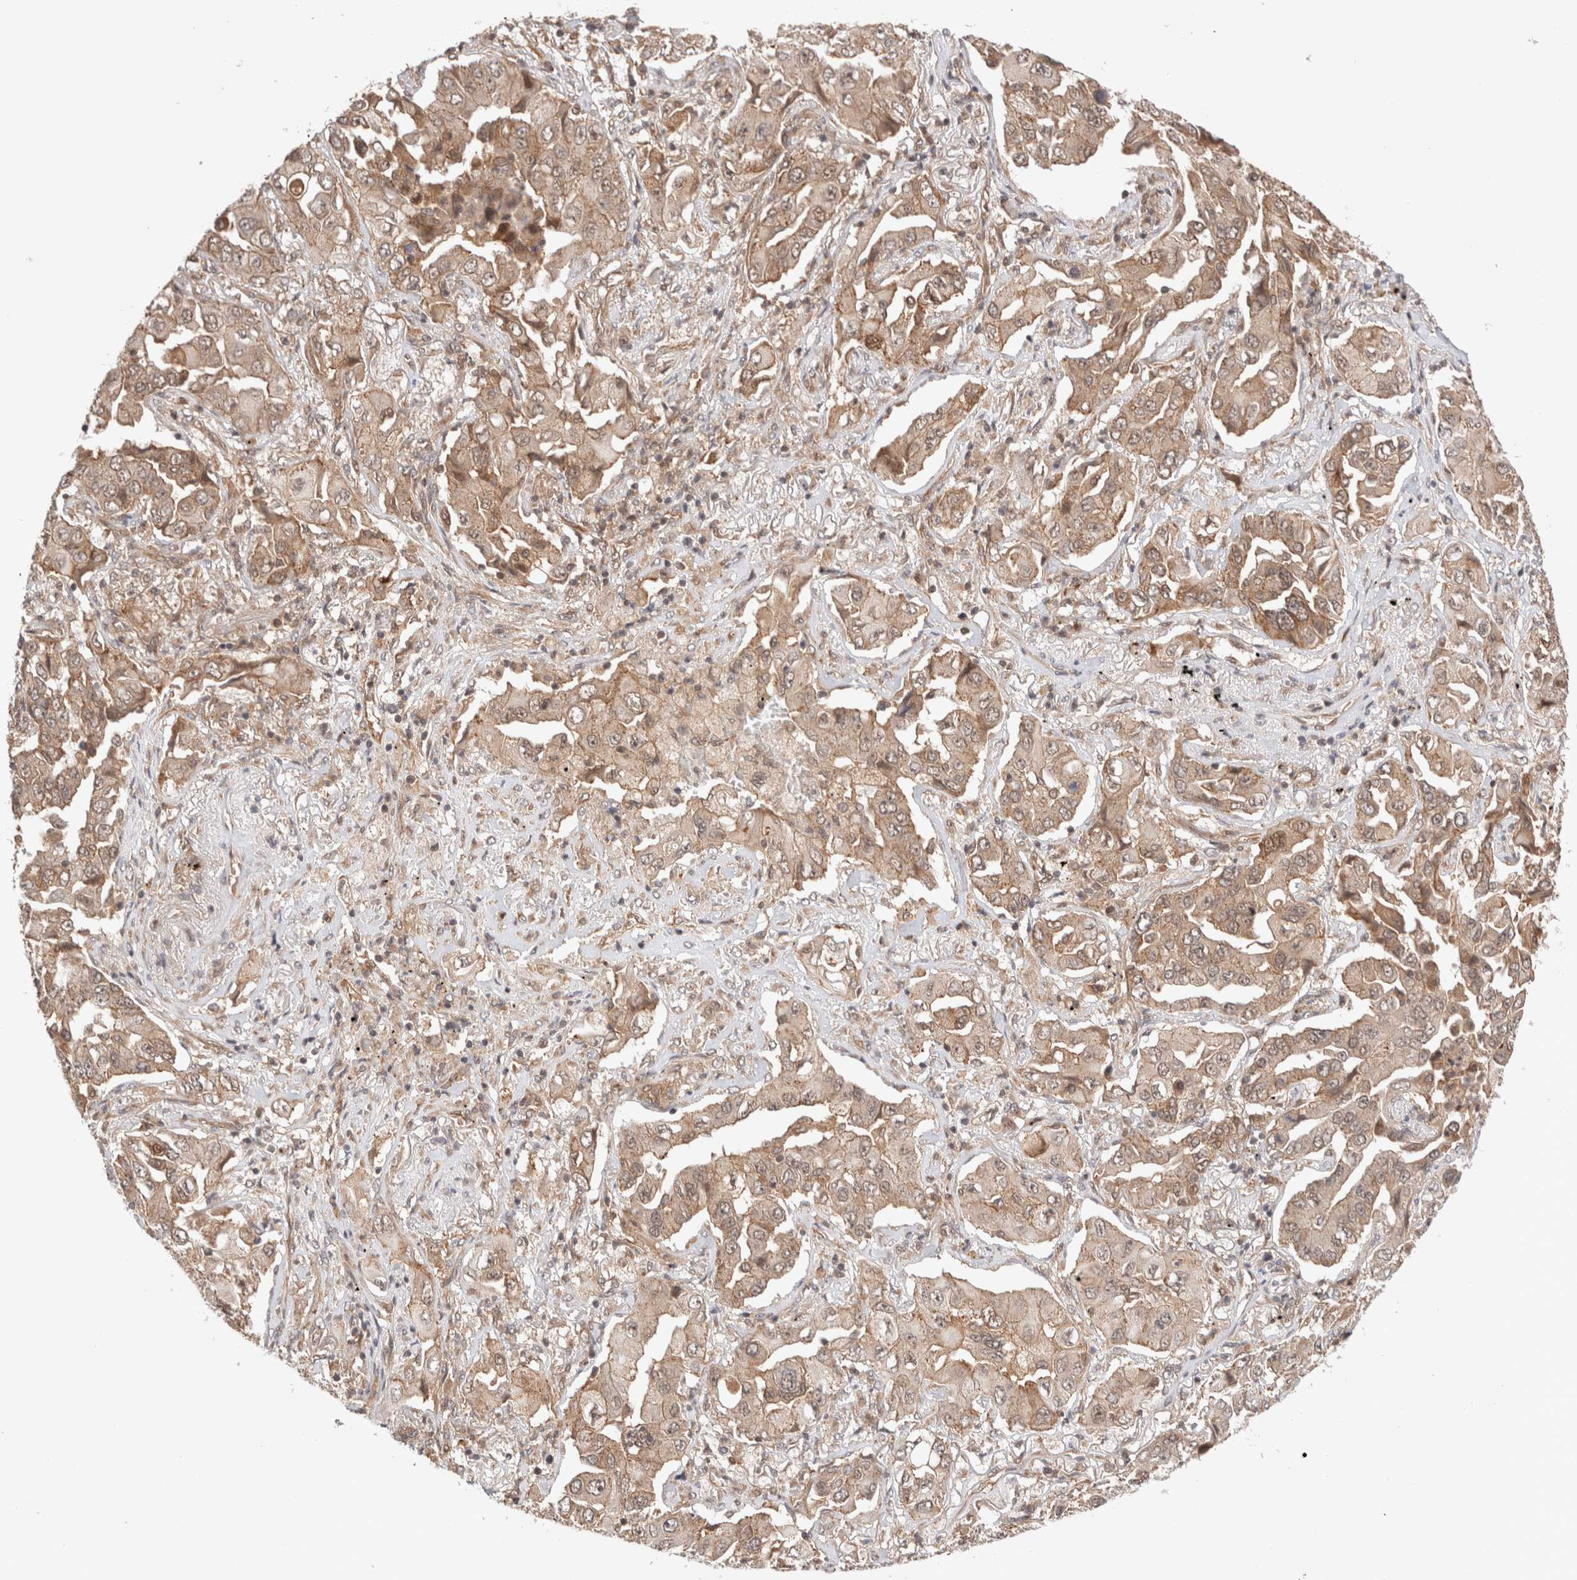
{"staining": {"intensity": "moderate", "quantity": ">75%", "location": "cytoplasmic/membranous,nuclear"}, "tissue": "lung cancer", "cell_type": "Tumor cells", "image_type": "cancer", "snomed": [{"axis": "morphology", "description": "Adenocarcinoma, NOS"}, {"axis": "topography", "description": "Lung"}], "caption": "Moderate cytoplasmic/membranous and nuclear positivity is identified in approximately >75% of tumor cells in lung cancer.", "gene": "SIKE1", "patient": {"sex": "female", "age": 65}}